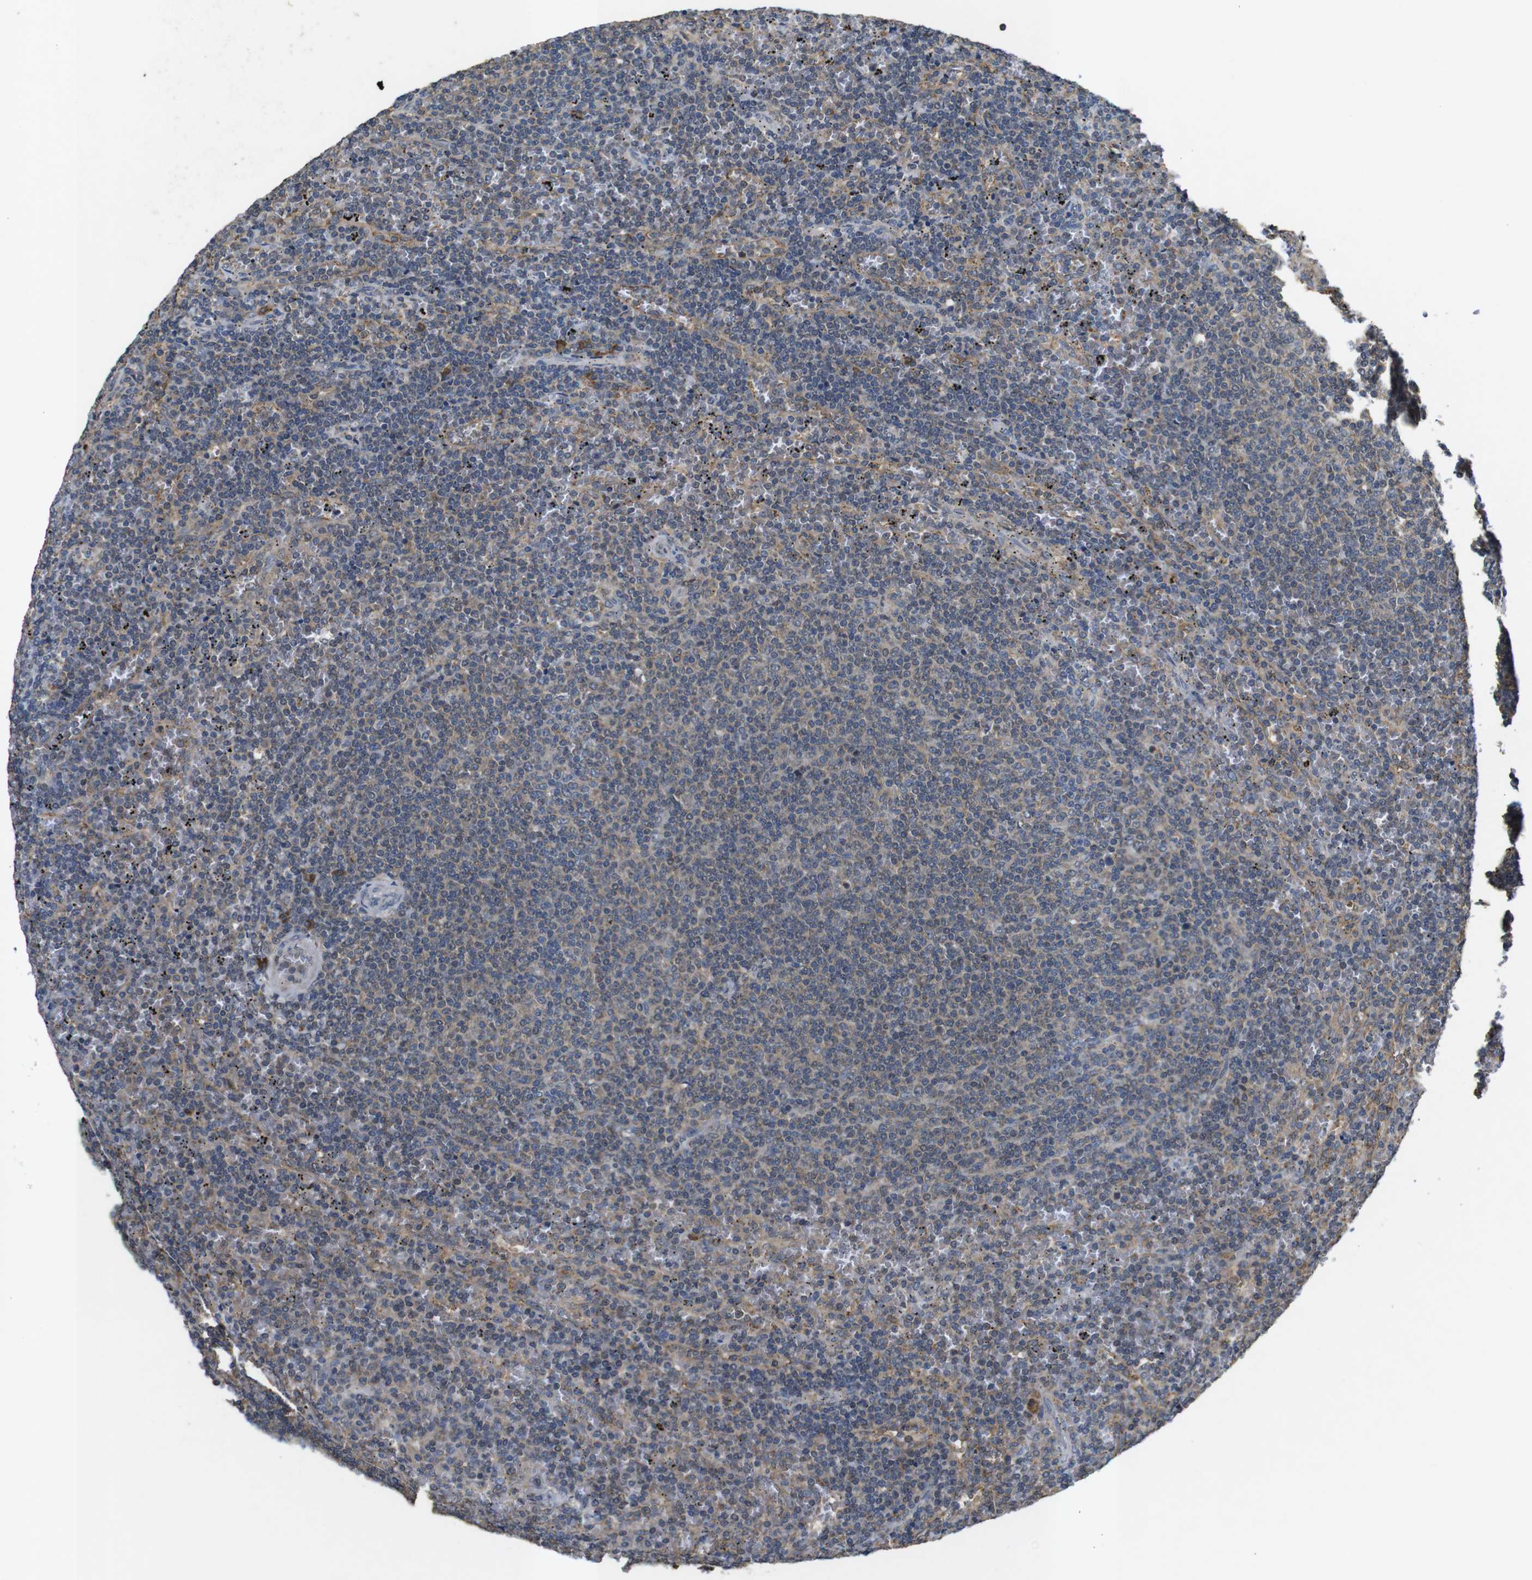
{"staining": {"intensity": "negative", "quantity": "none", "location": "none"}, "tissue": "lymphoma", "cell_type": "Tumor cells", "image_type": "cancer", "snomed": [{"axis": "morphology", "description": "Malignant lymphoma, non-Hodgkin's type, Low grade"}, {"axis": "topography", "description": "Spleen"}], "caption": "There is no significant expression in tumor cells of low-grade malignant lymphoma, non-Hodgkin's type.", "gene": "MAGI2", "patient": {"sex": "female", "age": 50}}